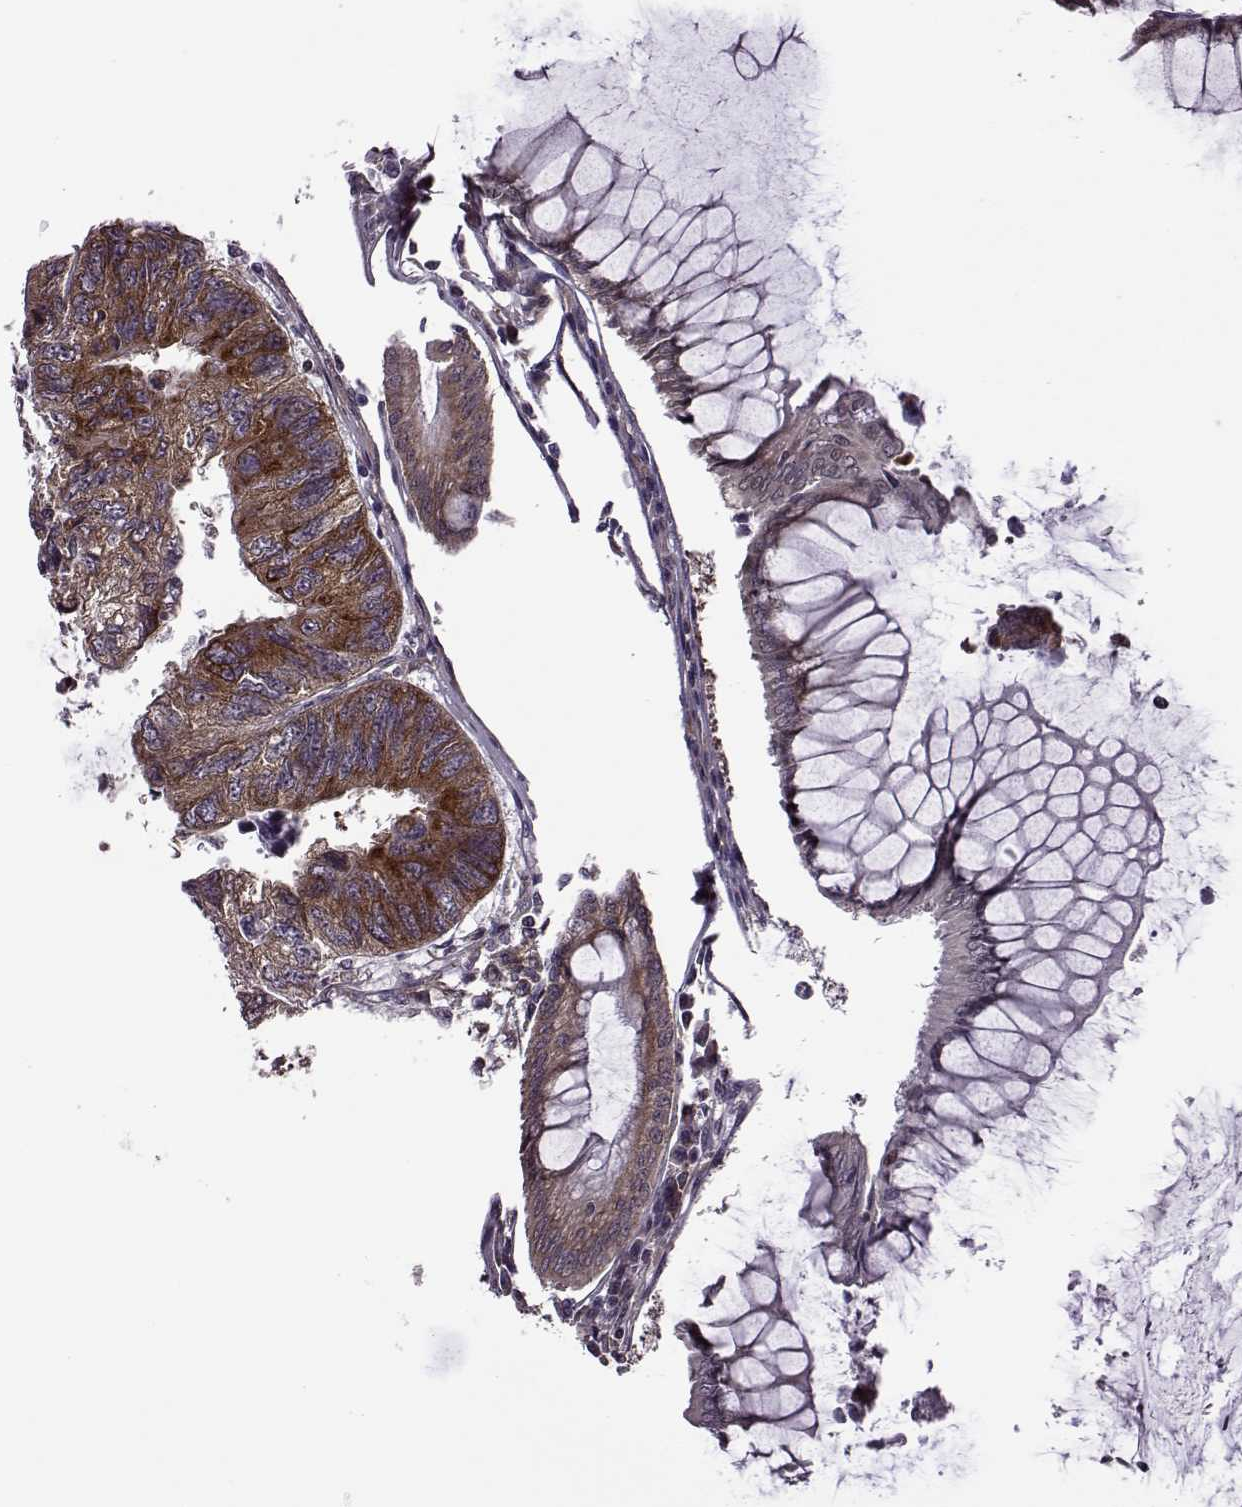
{"staining": {"intensity": "strong", "quantity": ">75%", "location": "cytoplasmic/membranous"}, "tissue": "colorectal cancer", "cell_type": "Tumor cells", "image_type": "cancer", "snomed": [{"axis": "morphology", "description": "Adenocarcinoma, NOS"}, {"axis": "topography", "description": "Colon"}], "caption": "Protein staining demonstrates strong cytoplasmic/membranous staining in approximately >75% of tumor cells in adenocarcinoma (colorectal).", "gene": "URI1", "patient": {"sex": "female", "age": 65}}